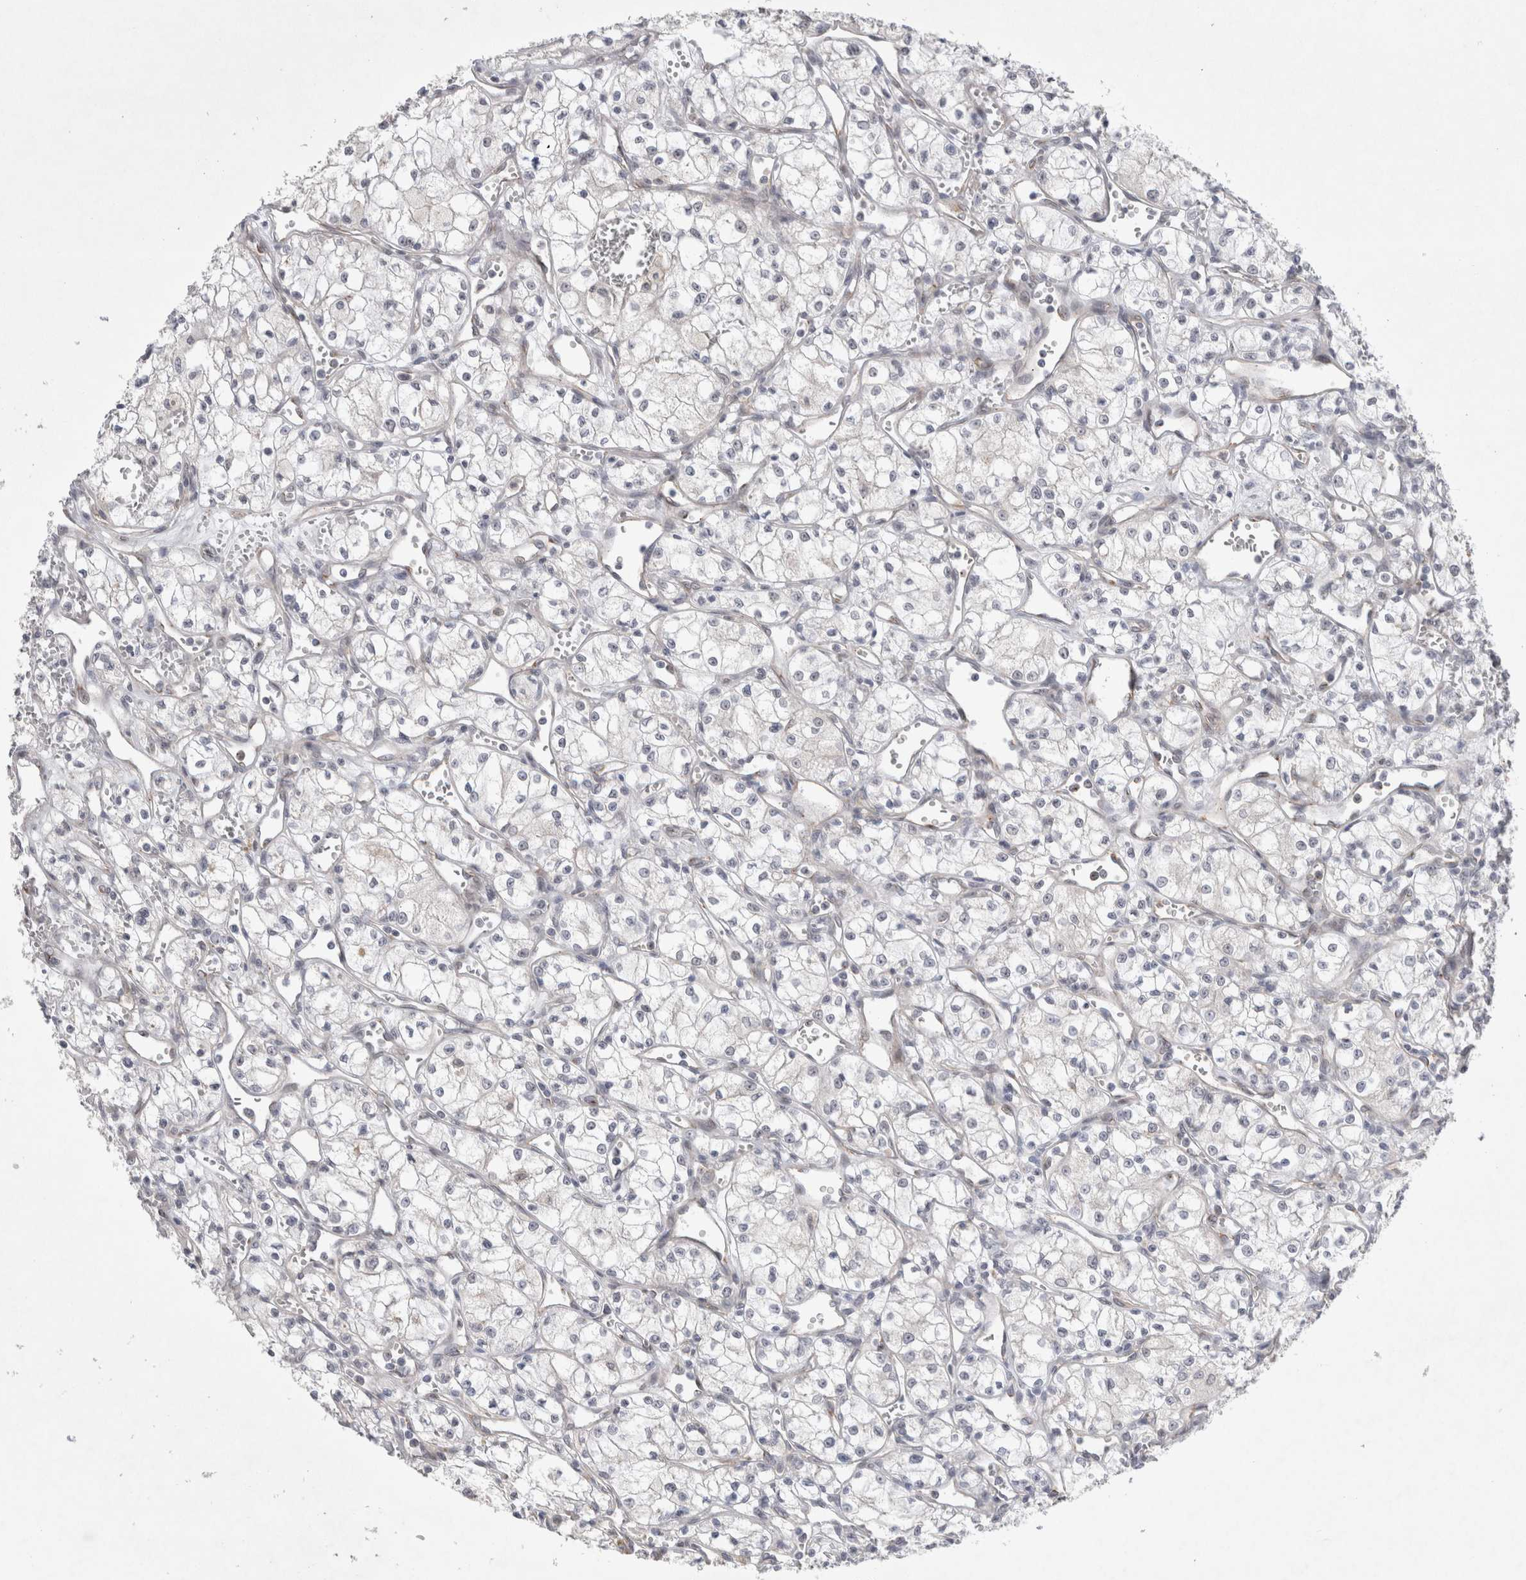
{"staining": {"intensity": "negative", "quantity": "none", "location": "none"}, "tissue": "renal cancer", "cell_type": "Tumor cells", "image_type": "cancer", "snomed": [{"axis": "morphology", "description": "Adenocarcinoma, NOS"}, {"axis": "topography", "description": "Kidney"}], "caption": "High power microscopy image of an IHC image of renal cancer (adenocarcinoma), revealing no significant positivity in tumor cells. (Brightfield microscopy of DAB immunohistochemistry at high magnification).", "gene": "BICD2", "patient": {"sex": "male", "age": 59}}